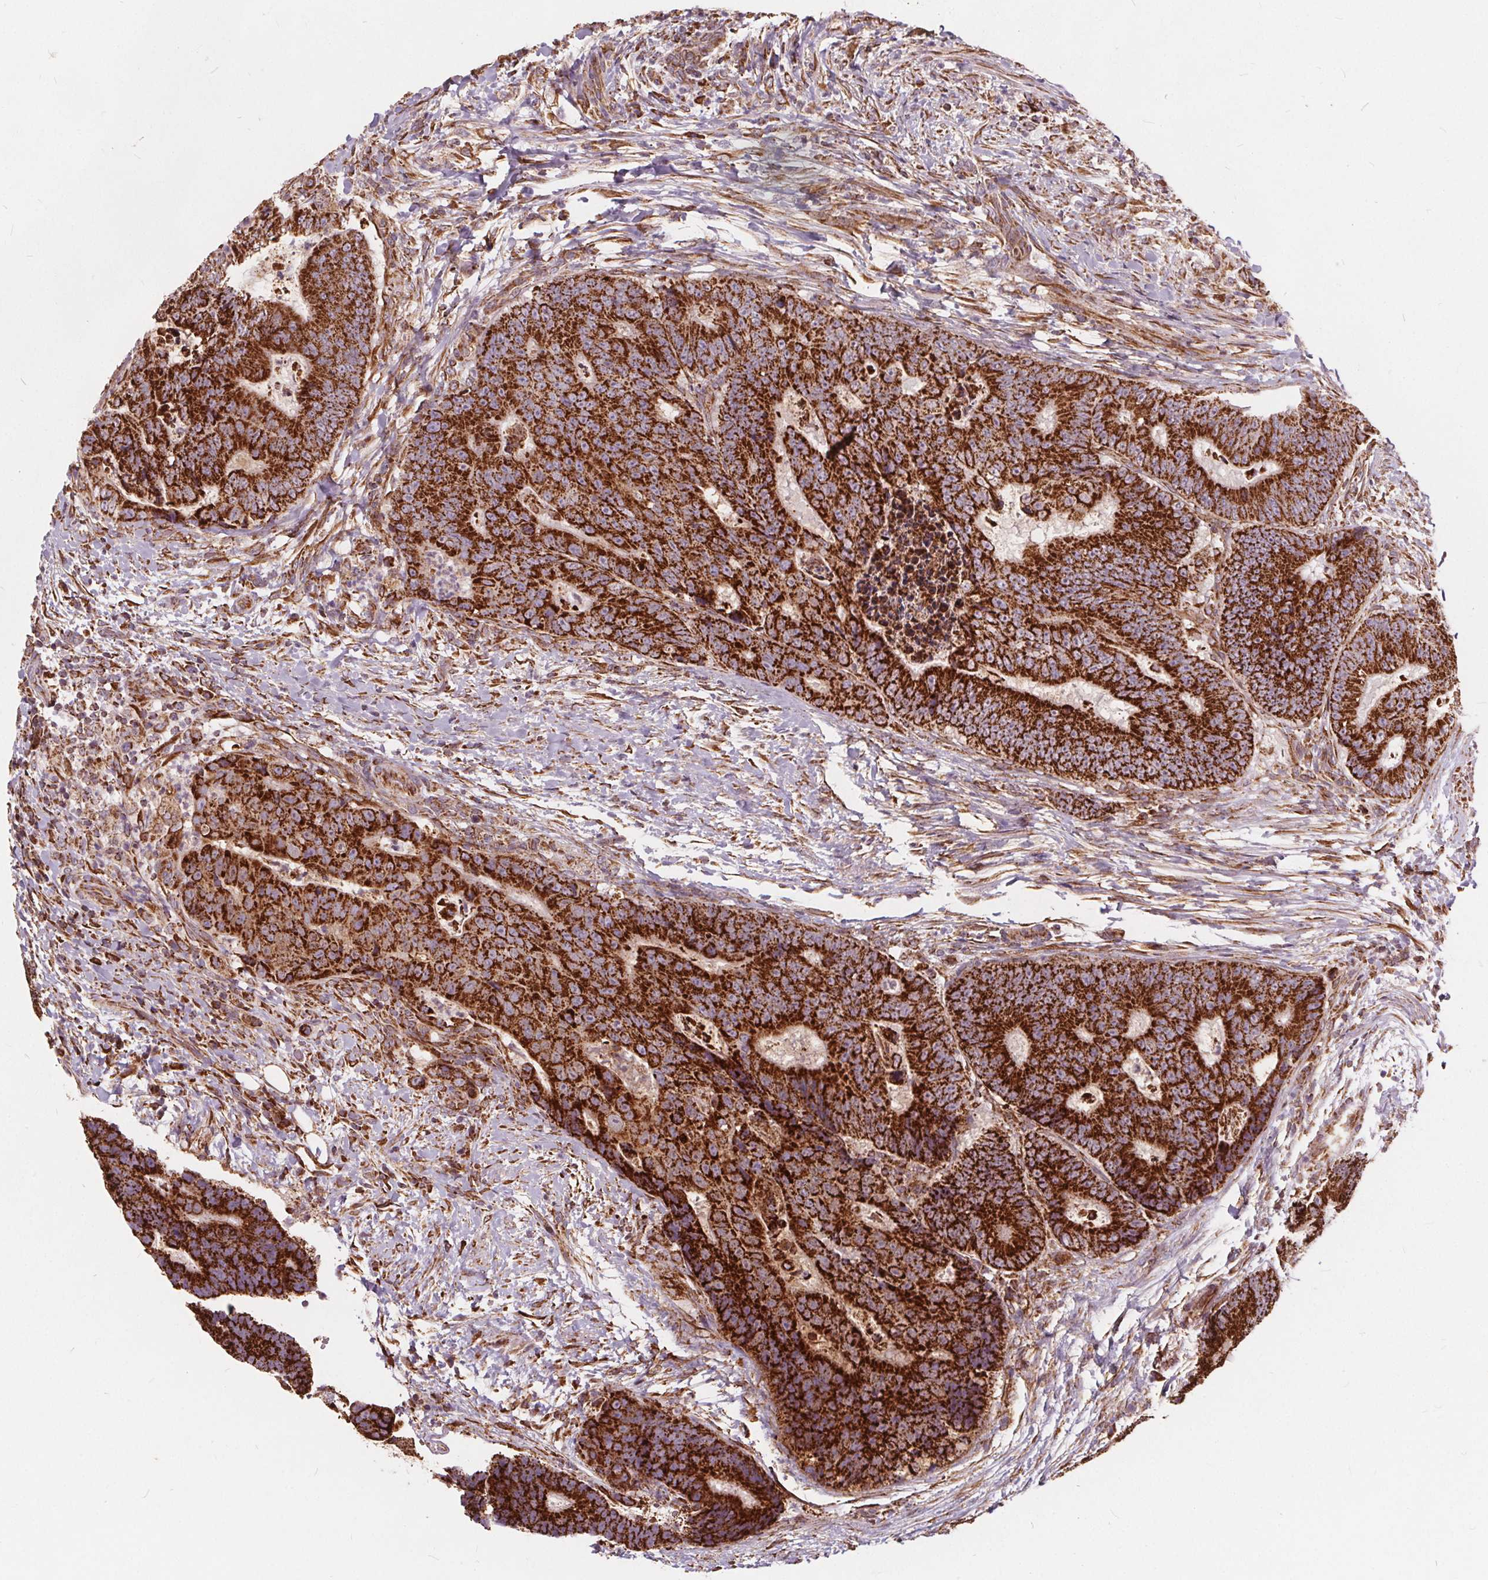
{"staining": {"intensity": "strong", "quantity": ">75%", "location": "cytoplasmic/membranous"}, "tissue": "colorectal cancer", "cell_type": "Tumor cells", "image_type": "cancer", "snomed": [{"axis": "morphology", "description": "Adenocarcinoma, NOS"}, {"axis": "topography", "description": "Colon"}], "caption": "Adenocarcinoma (colorectal) tissue displays strong cytoplasmic/membranous expression in about >75% of tumor cells", "gene": "PLSCR3", "patient": {"sex": "female", "age": 48}}